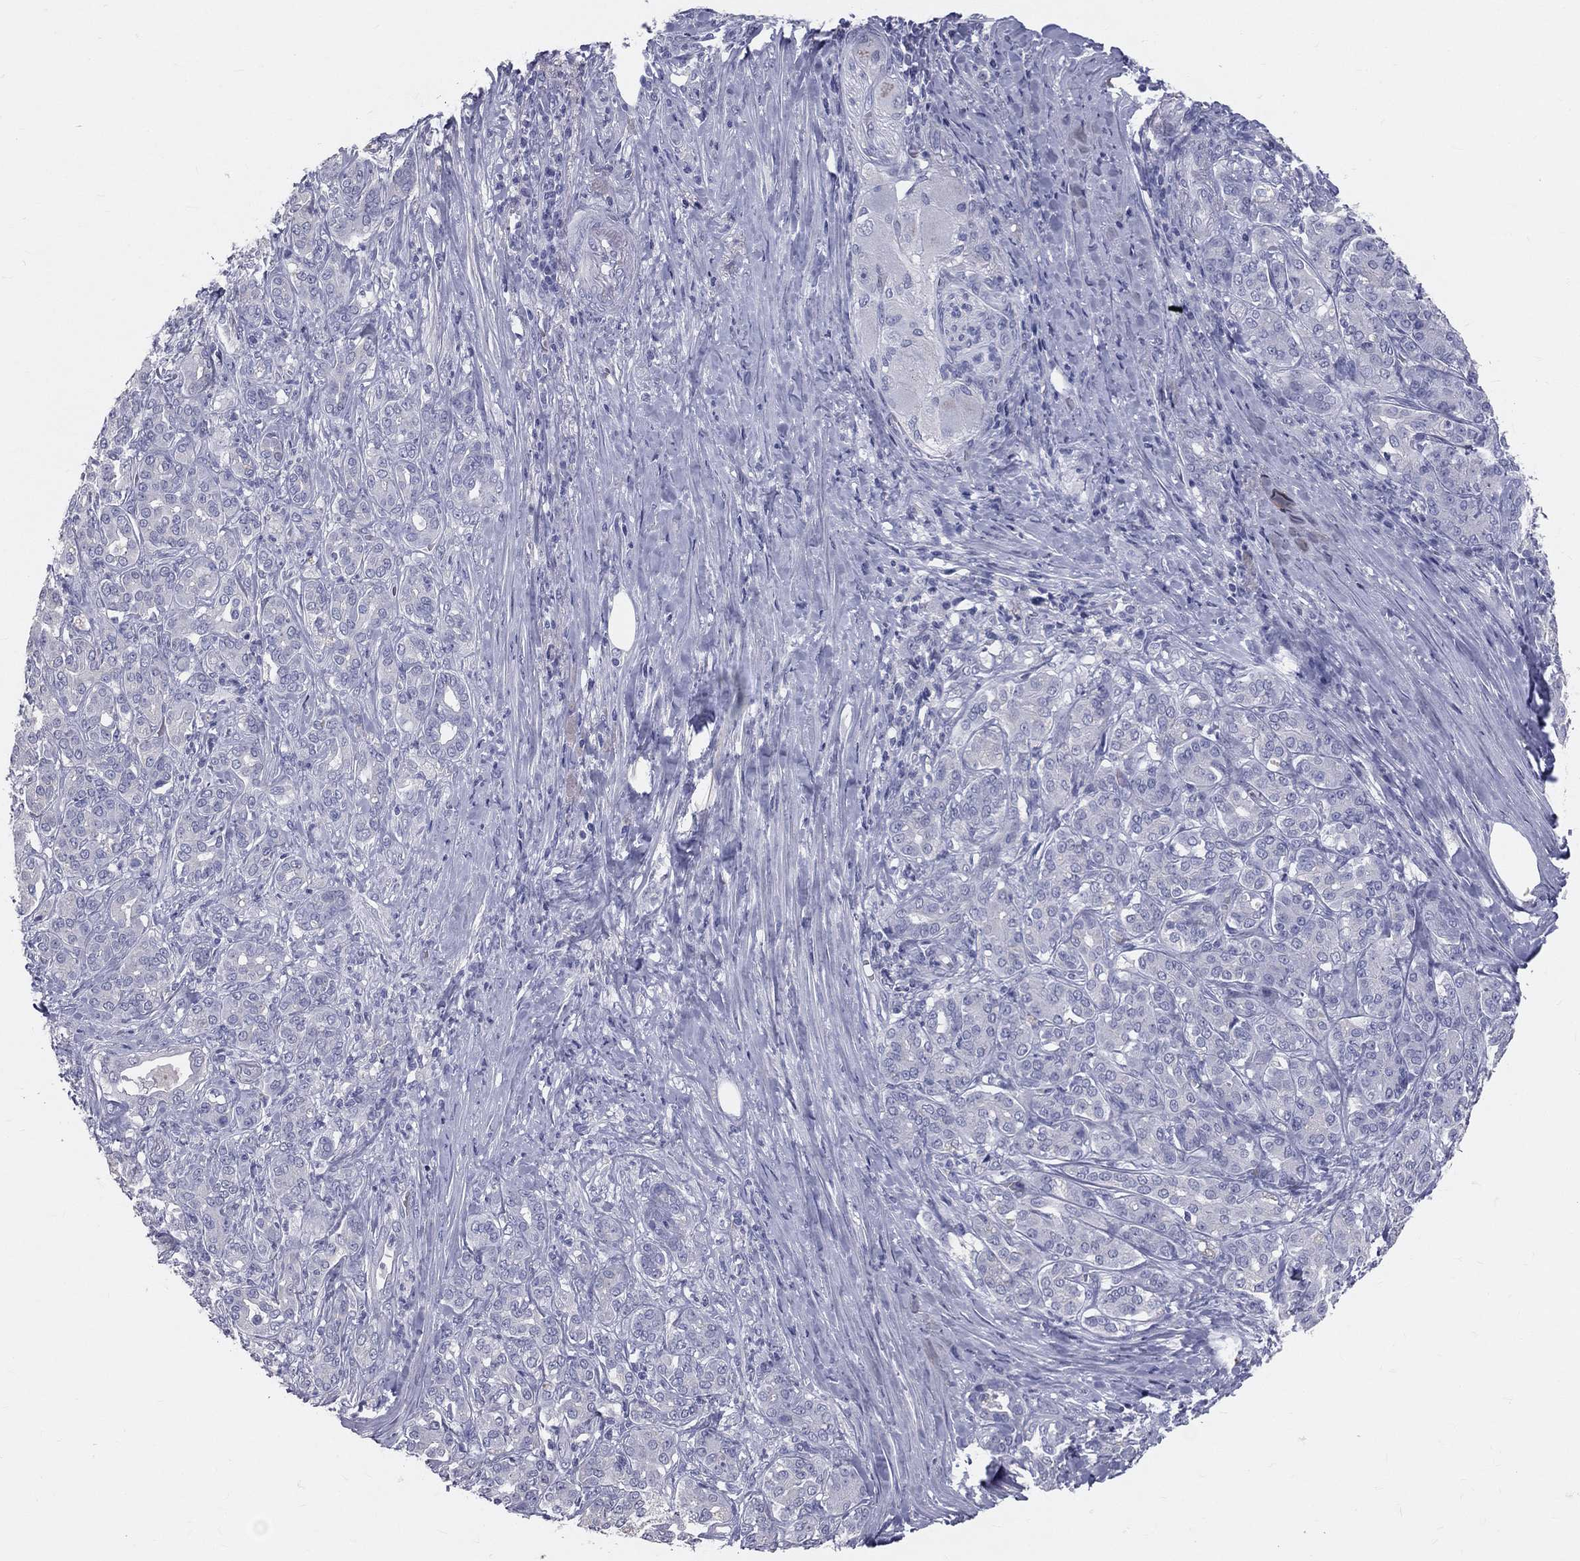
{"staining": {"intensity": "negative", "quantity": "none", "location": "none"}, "tissue": "pancreatic cancer", "cell_type": "Tumor cells", "image_type": "cancer", "snomed": [{"axis": "morphology", "description": "Normal tissue, NOS"}, {"axis": "morphology", "description": "Inflammation, NOS"}, {"axis": "morphology", "description": "Adenocarcinoma, NOS"}, {"axis": "topography", "description": "Pancreas"}], "caption": "Adenocarcinoma (pancreatic) stained for a protein using immunohistochemistry shows no staining tumor cells.", "gene": "TFPI2", "patient": {"sex": "male", "age": 57}}